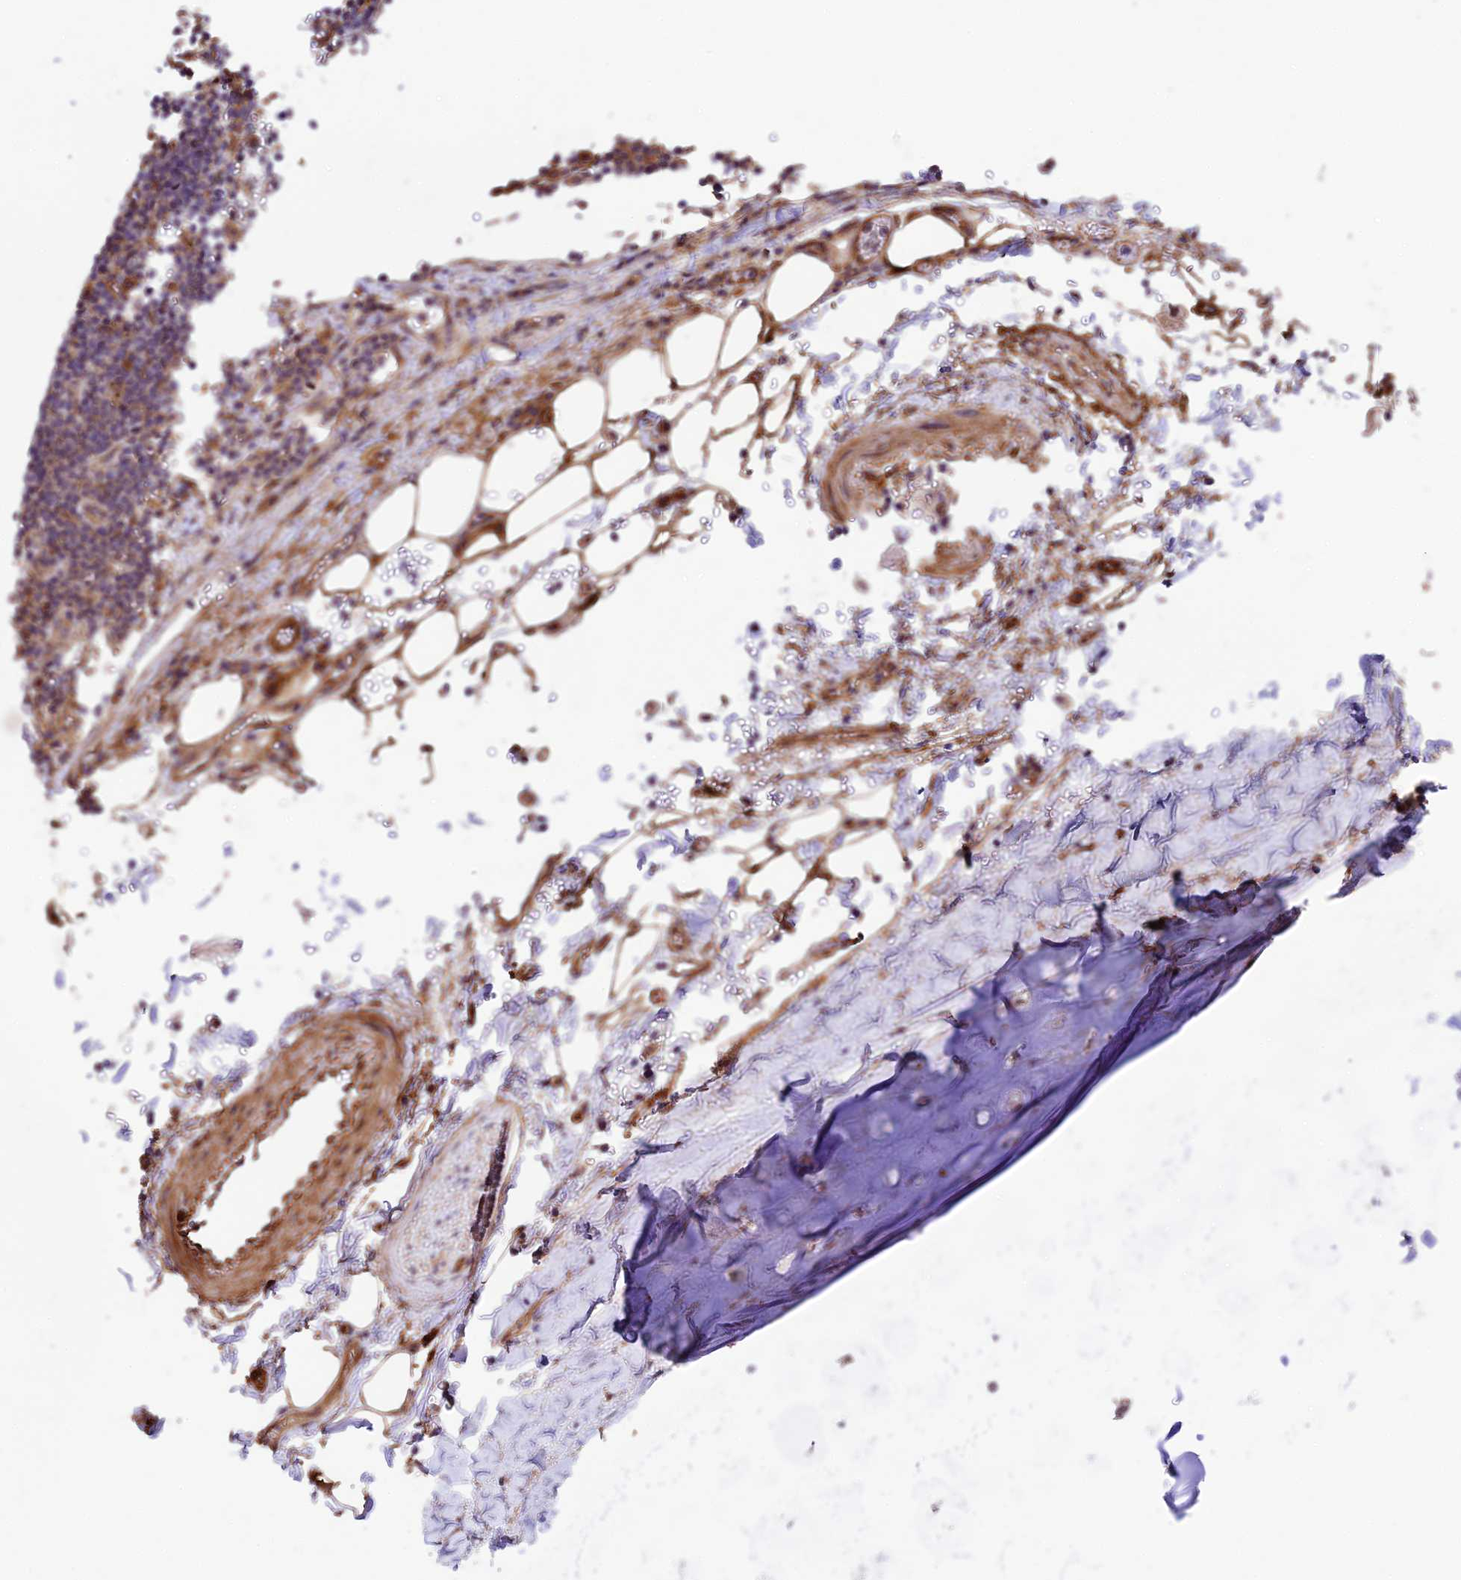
{"staining": {"intensity": "moderate", "quantity": ">75%", "location": "cytoplasmic/membranous"}, "tissue": "adipose tissue", "cell_type": "Adipocytes", "image_type": "normal", "snomed": [{"axis": "morphology", "description": "Normal tissue, NOS"}, {"axis": "topography", "description": "Lymph node"}, {"axis": "topography", "description": "Cartilage tissue"}, {"axis": "topography", "description": "Bronchus"}], "caption": "Protein expression analysis of benign adipose tissue shows moderate cytoplasmic/membranous expression in approximately >75% of adipocytes. The staining was performed using DAB (3,3'-diaminobenzidine), with brown indicating positive protein expression. Nuclei are stained blue with hematoxylin.", "gene": "LSM7", "patient": {"sex": "male", "age": 63}}